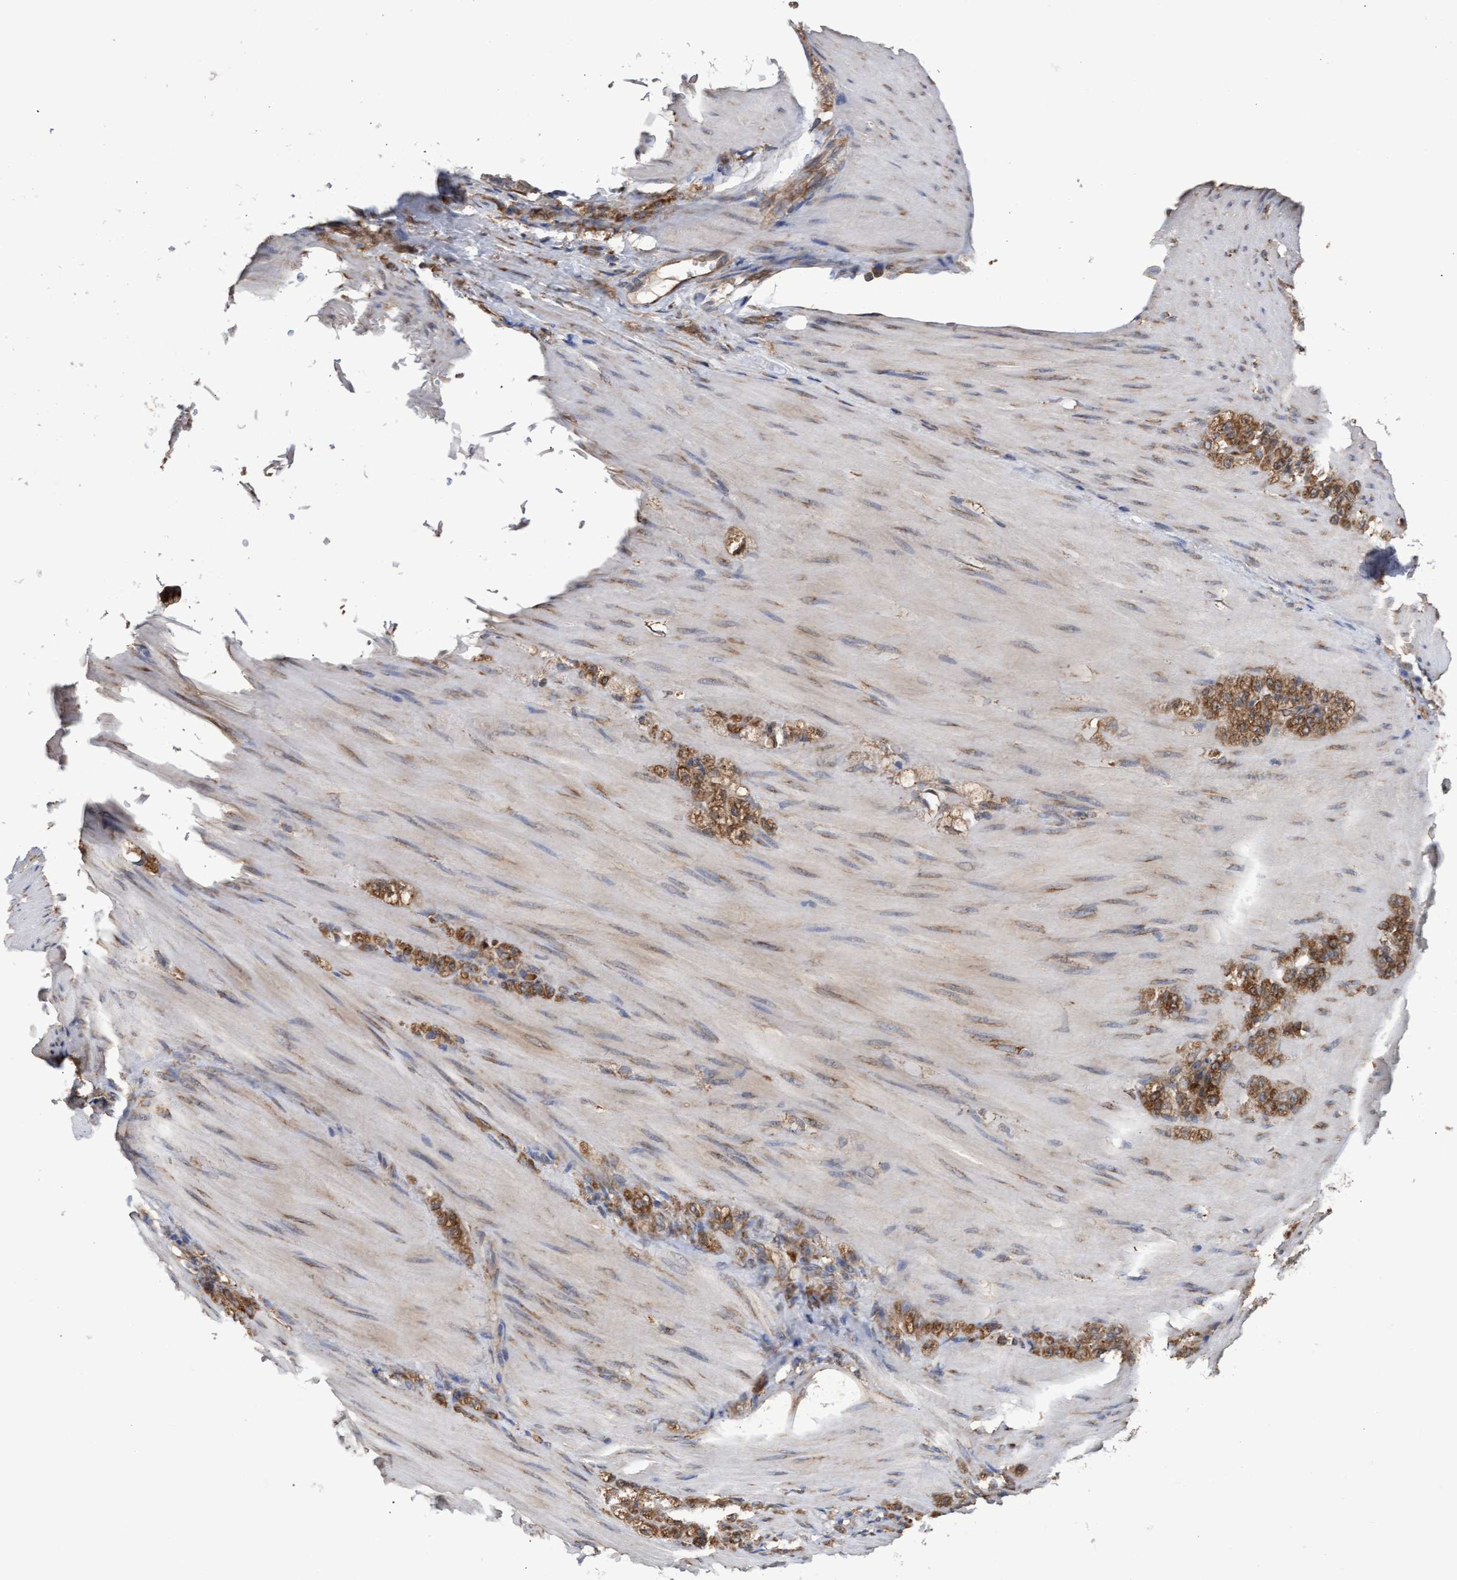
{"staining": {"intensity": "moderate", "quantity": ">75%", "location": "cytoplasmic/membranous"}, "tissue": "stomach cancer", "cell_type": "Tumor cells", "image_type": "cancer", "snomed": [{"axis": "morphology", "description": "Normal tissue, NOS"}, {"axis": "morphology", "description": "Adenocarcinoma, NOS"}, {"axis": "topography", "description": "Stomach"}], "caption": "A histopathology image showing moderate cytoplasmic/membranous positivity in approximately >75% of tumor cells in stomach cancer, as visualized by brown immunohistochemical staining.", "gene": "ABCF2", "patient": {"sex": "male", "age": 82}}